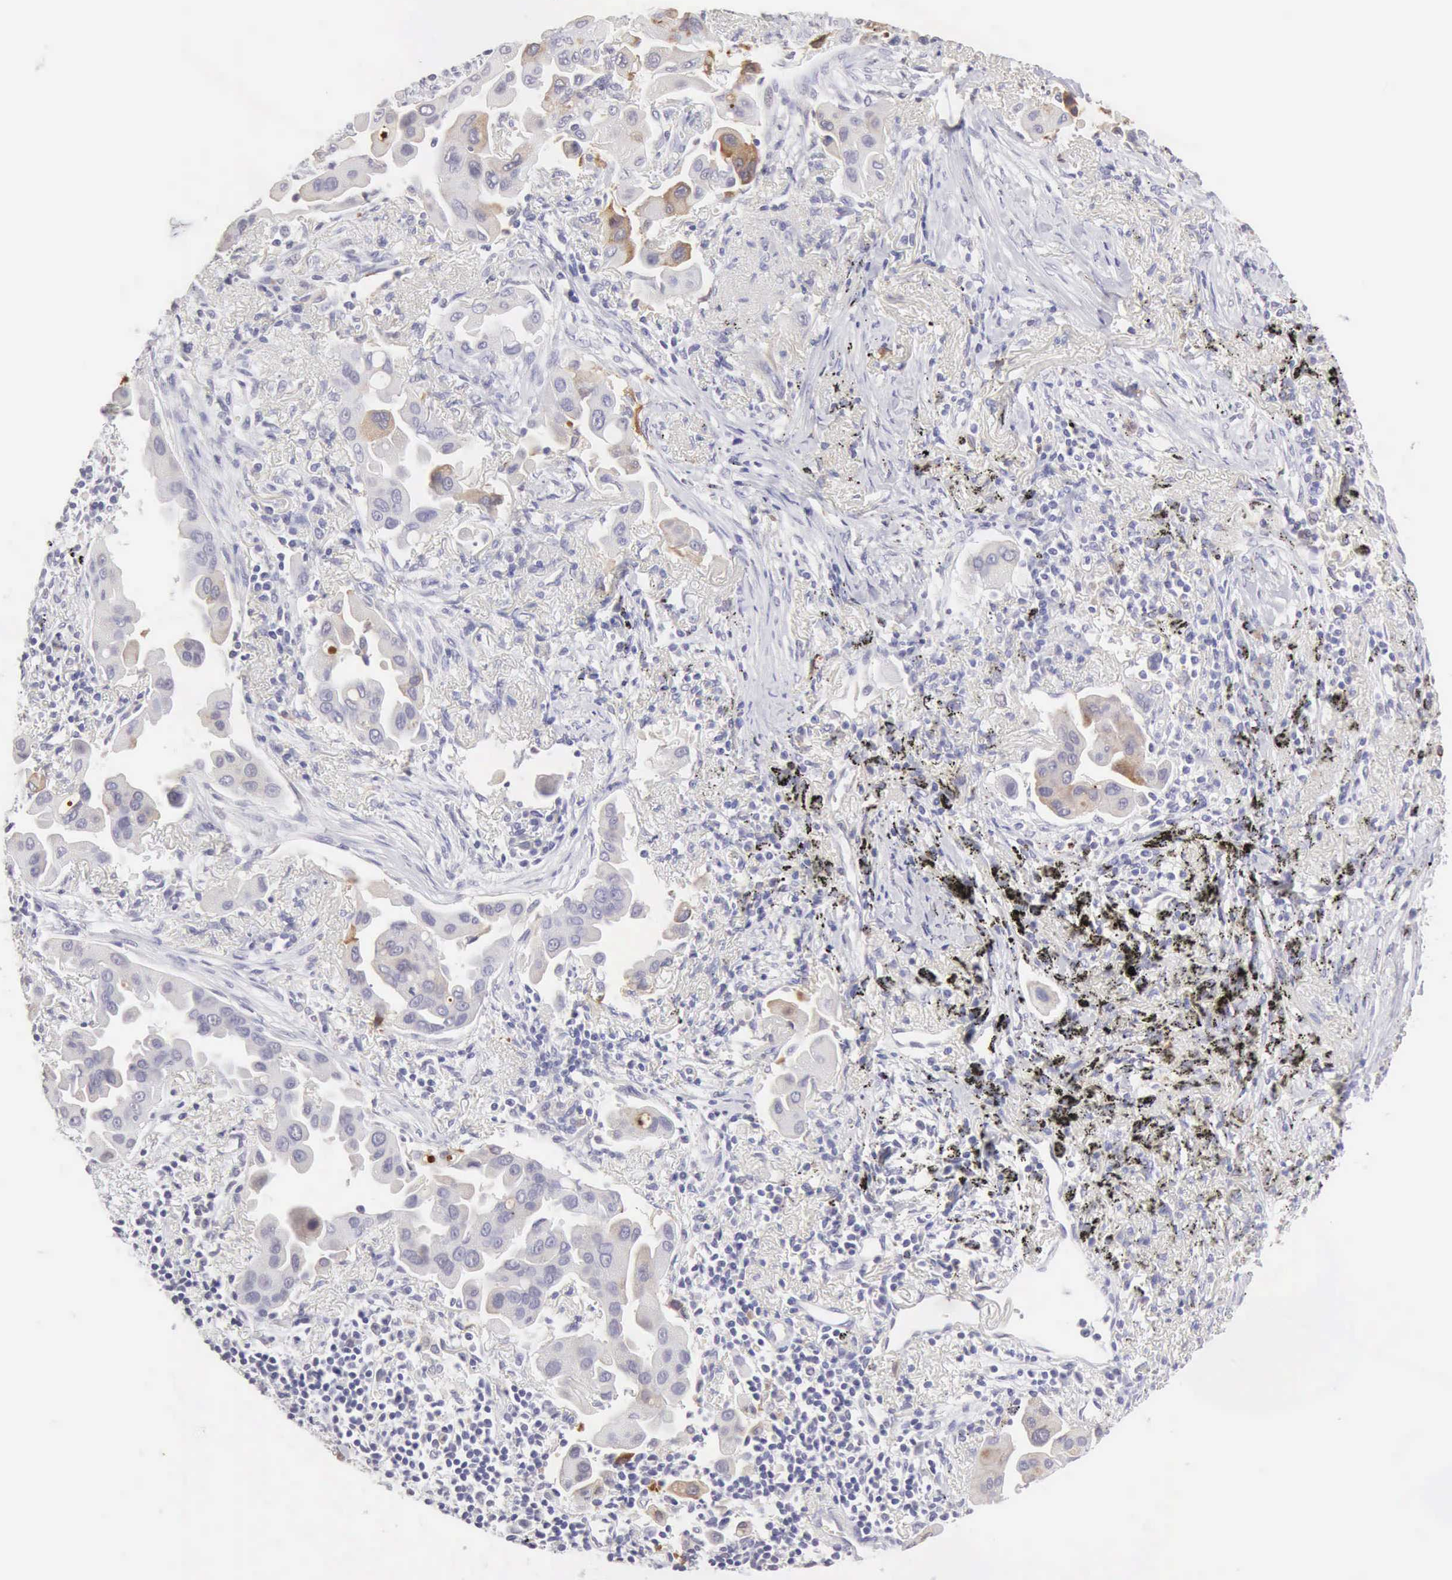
{"staining": {"intensity": "weak", "quantity": "<25%", "location": "cytoplasmic/membranous"}, "tissue": "lung cancer", "cell_type": "Tumor cells", "image_type": "cancer", "snomed": [{"axis": "morphology", "description": "Adenocarcinoma, NOS"}, {"axis": "topography", "description": "Lung"}], "caption": "IHC photomicrograph of neoplastic tissue: adenocarcinoma (lung) stained with DAB (3,3'-diaminobenzidine) exhibits no significant protein staining in tumor cells.", "gene": "RNASE1", "patient": {"sex": "male", "age": 68}}